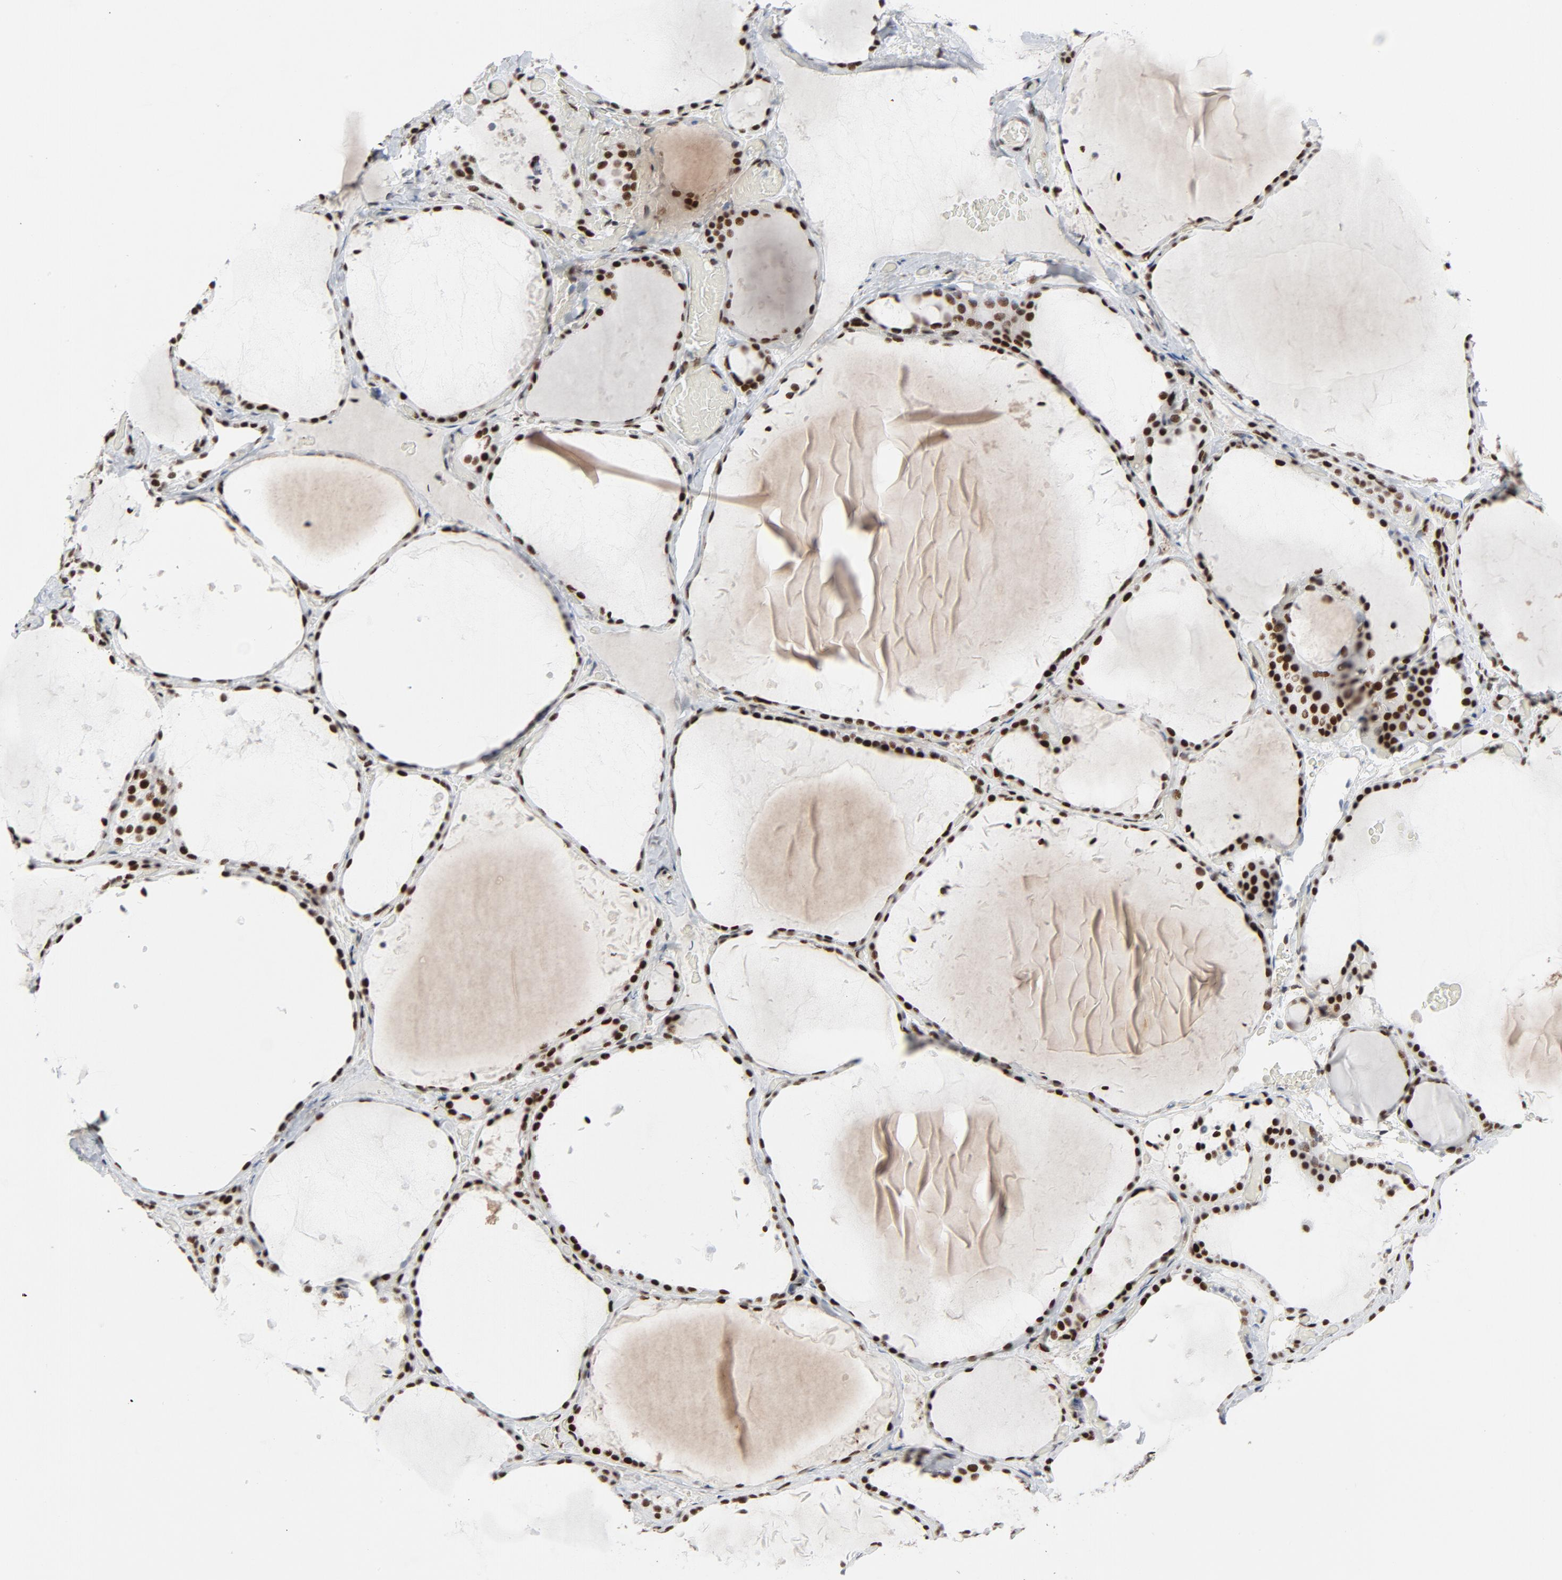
{"staining": {"intensity": "strong", "quantity": ">75%", "location": "nuclear"}, "tissue": "thyroid gland", "cell_type": "Glandular cells", "image_type": "normal", "snomed": [{"axis": "morphology", "description": "Normal tissue, NOS"}, {"axis": "topography", "description": "Thyroid gland"}], "caption": "Immunohistochemistry image of benign human thyroid gland stained for a protein (brown), which displays high levels of strong nuclear expression in approximately >75% of glandular cells.", "gene": "HSF1", "patient": {"sex": "female", "age": 22}}